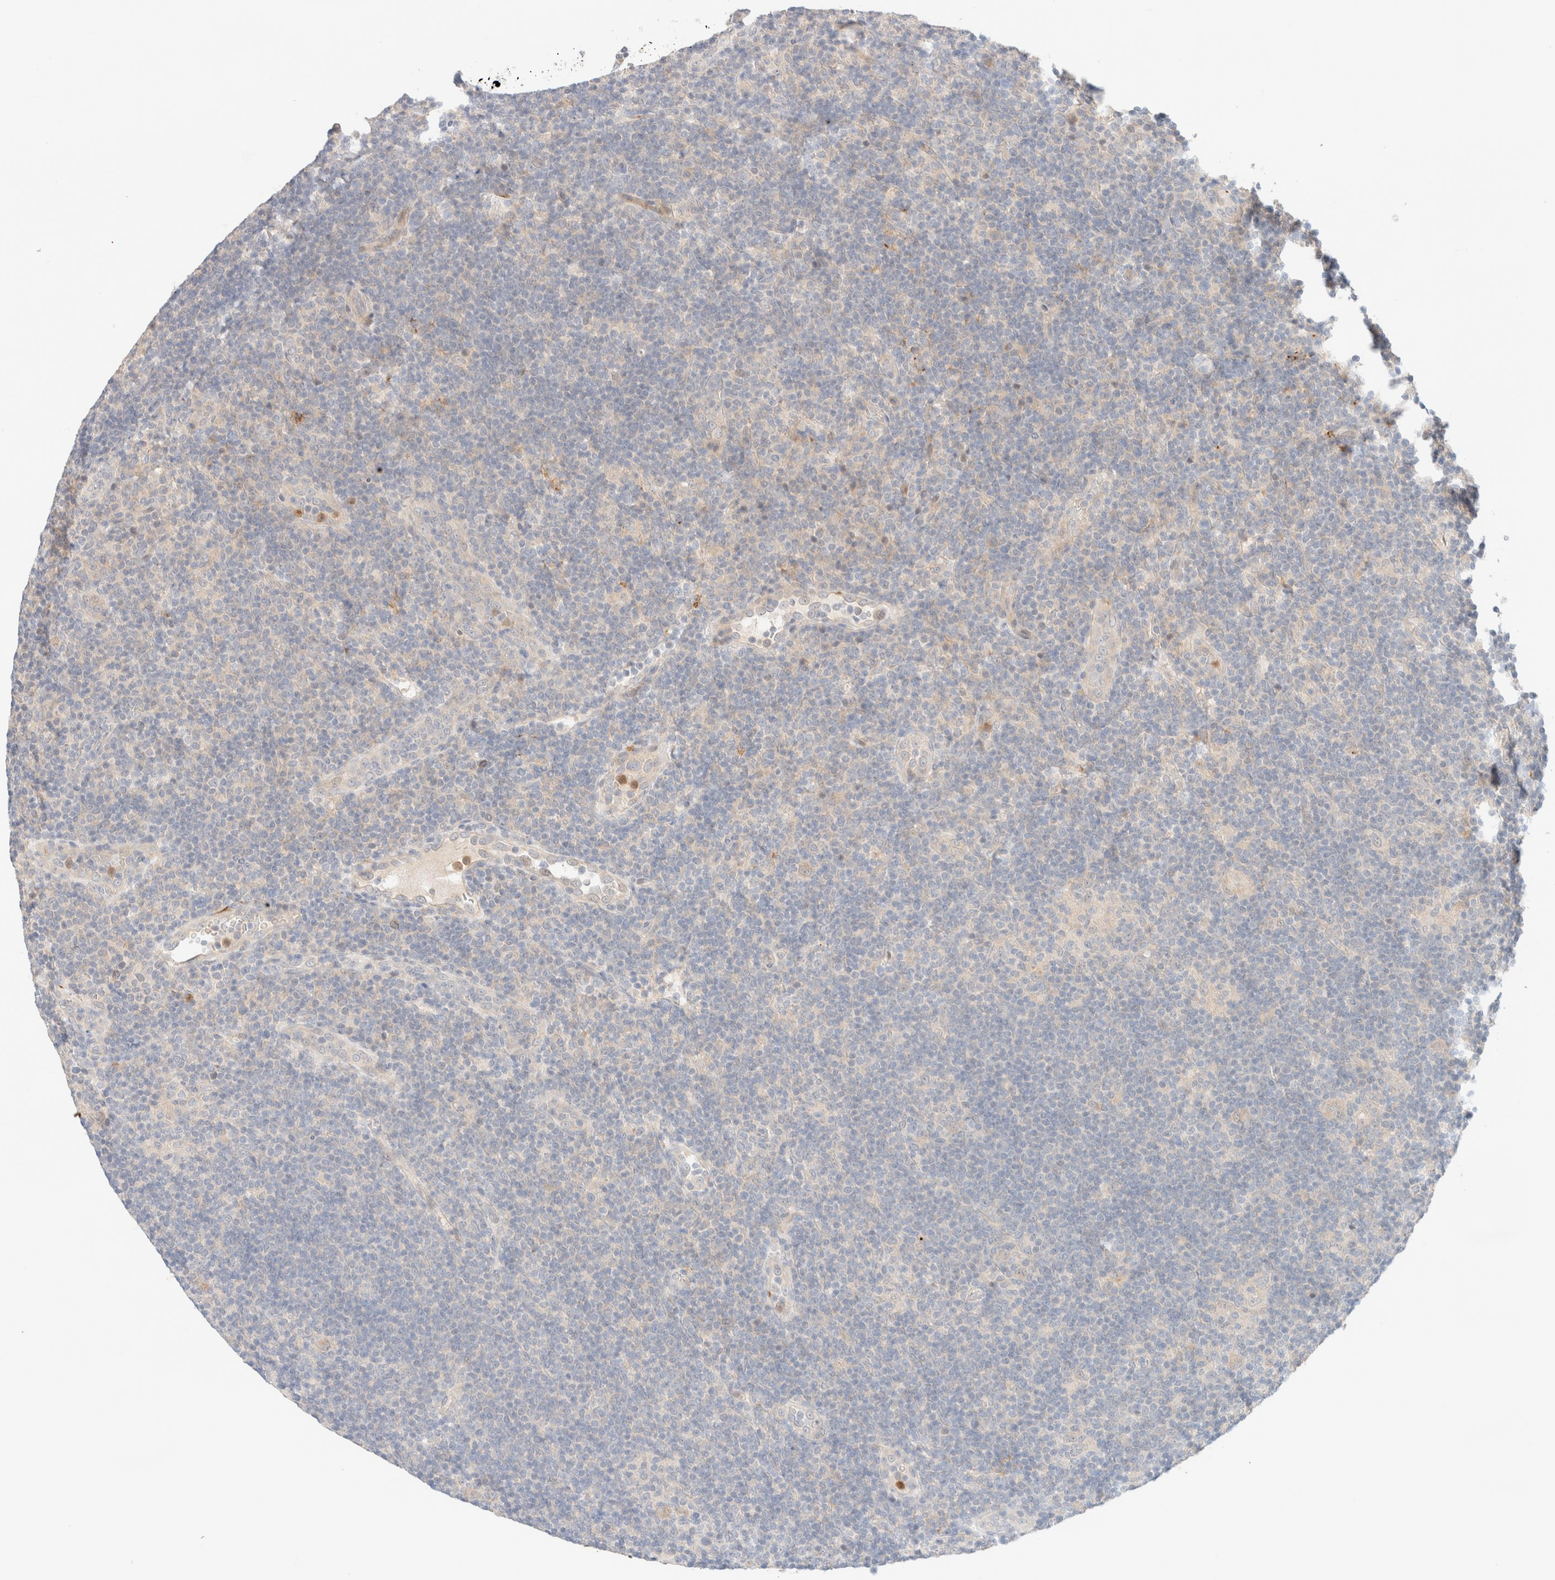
{"staining": {"intensity": "weak", "quantity": ">75%", "location": "cytoplasmic/membranous"}, "tissue": "lymphoma", "cell_type": "Tumor cells", "image_type": "cancer", "snomed": [{"axis": "morphology", "description": "Hodgkin's disease, NOS"}, {"axis": "topography", "description": "Lymph node"}], "caption": "A micrograph showing weak cytoplasmic/membranous positivity in about >75% of tumor cells in Hodgkin's disease, as visualized by brown immunohistochemical staining.", "gene": "SGSM2", "patient": {"sex": "female", "age": 57}}